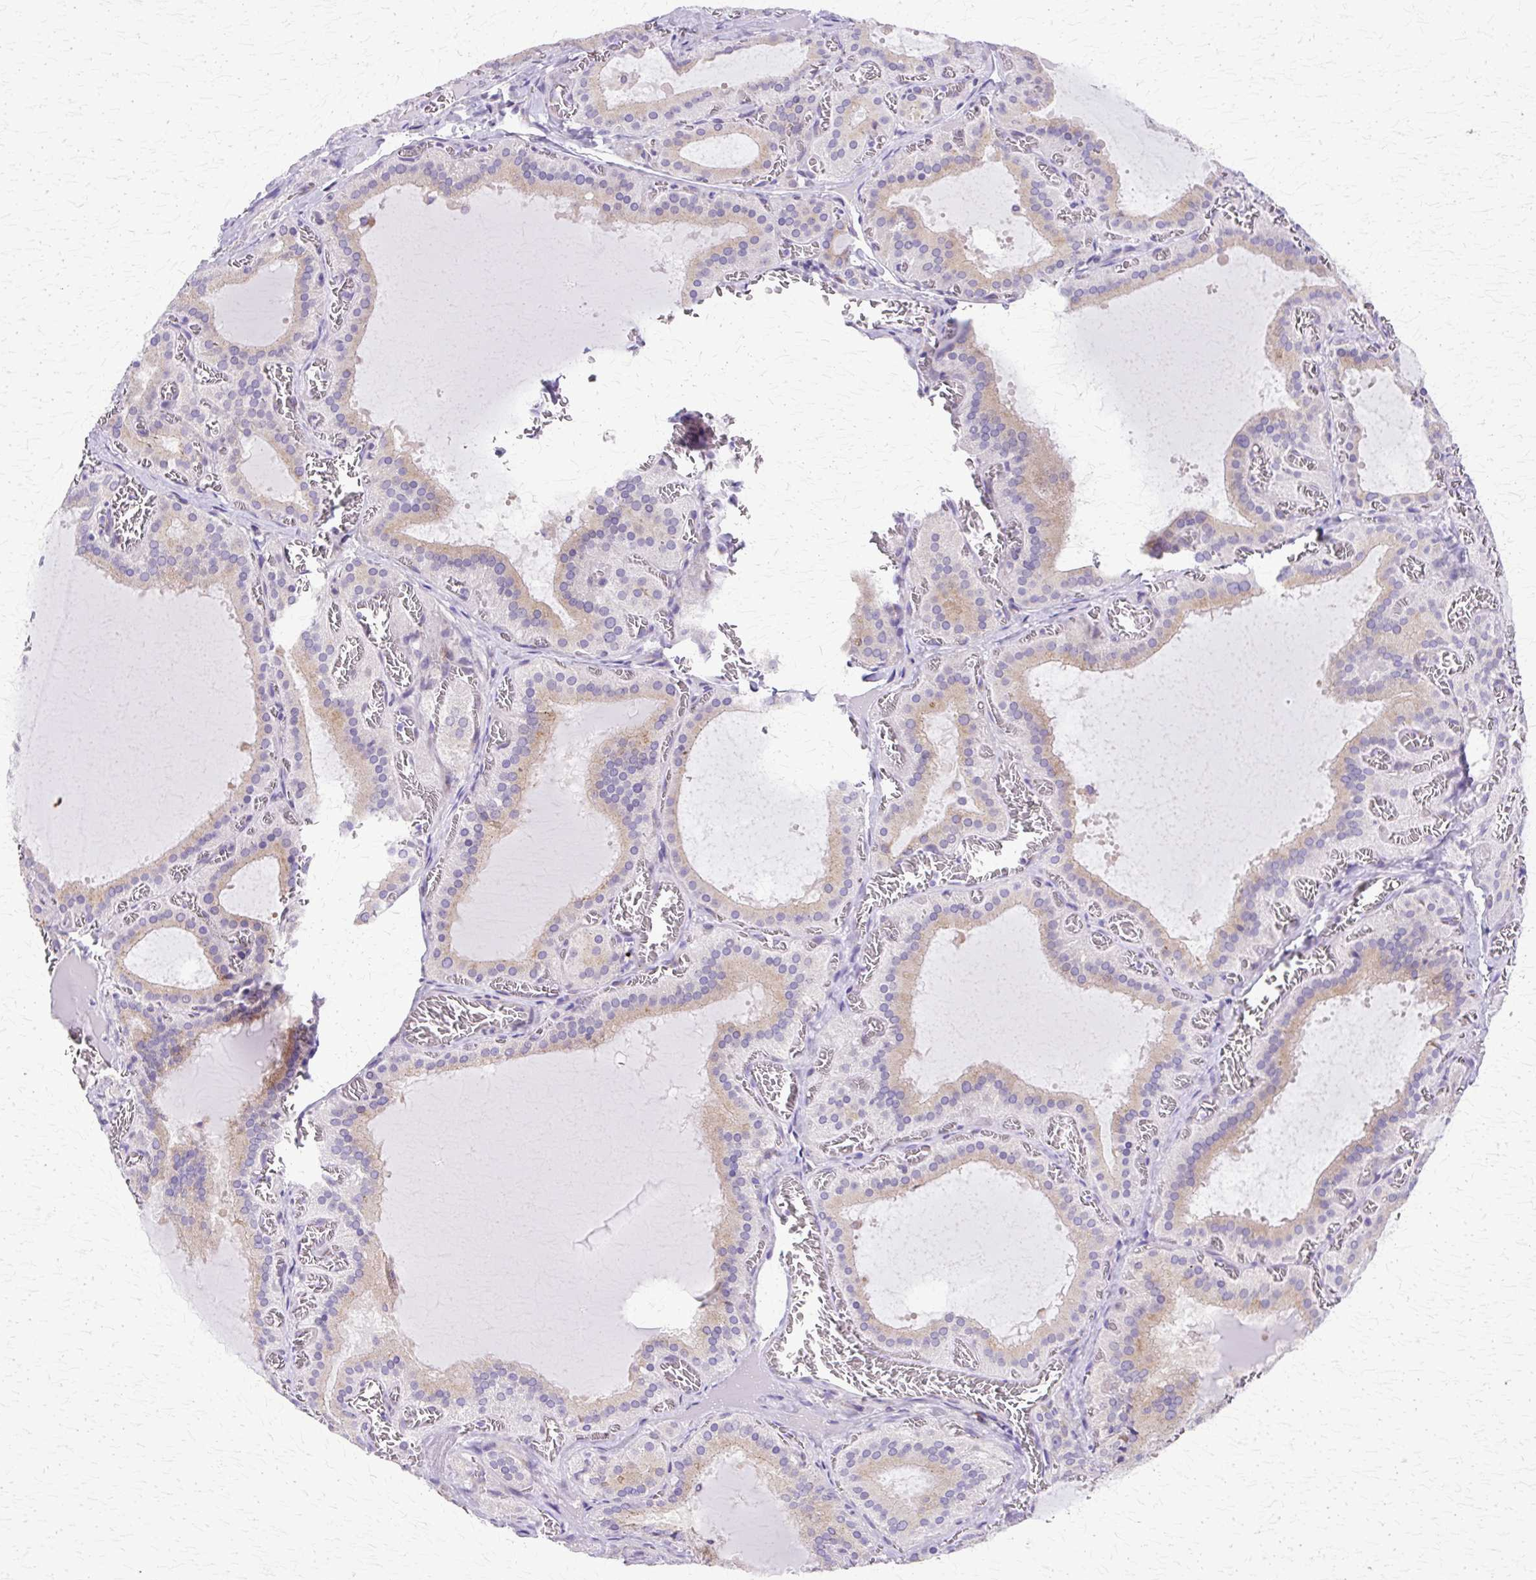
{"staining": {"intensity": "moderate", "quantity": "25%-75%", "location": "cytoplasmic/membranous"}, "tissue": "thyroid gland", "cell_type": "Glandular cells", "image_type": "normal", "snomed": [{"axis": "morphology", "description": "Normal tissue, NOS"}, {"axis": "topography", "description": "Thyroid gland"}], "caption": "Glandular cells show medium levels of moderate cytoplasmic/membranous expression in about 25%-75% of cells in unremarkable thyroid gland.", "gene": "TBC1D3B", "patient": {"sex": "female", "age": 30}}